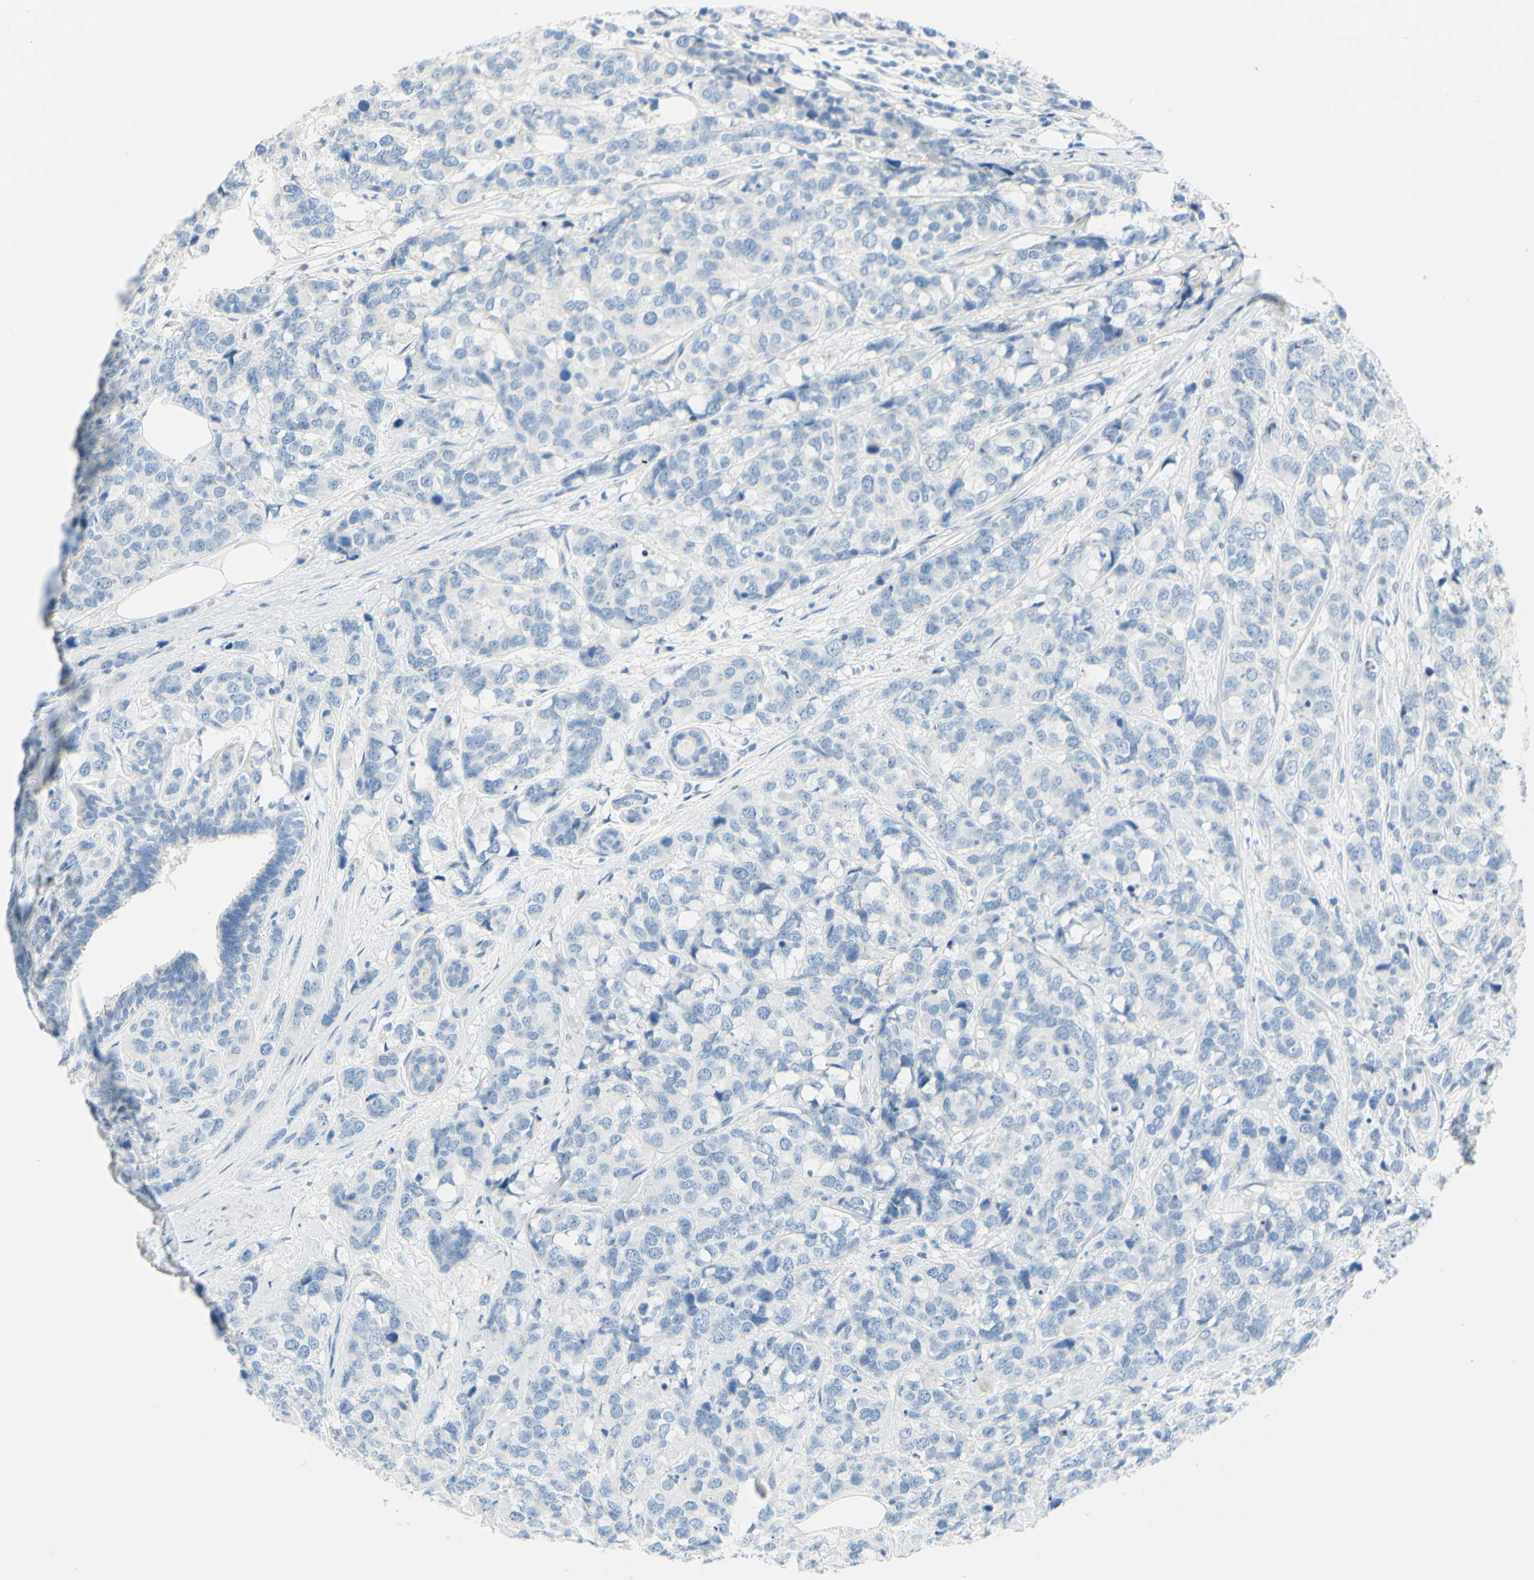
{"staining": {"intensity": "negative", "quantity": "none", "location": "none"}, "tissue": "breast cancer", "cell_type": "Tumor cells", "image_type": "cancer", "snomed": [{"axis": "morphology", "description": "Lobular carcinoma"}, {"axis": "topography", "description": "Breast"}], "caption": "DAB (3,3'-diaminobenzidine) immunohistochemical staining of human breast lobular carcinoma demonstrates no significant staining in tumor cells.", "gene": "DCT", "patient": {"sex": "female", "age": 59}}